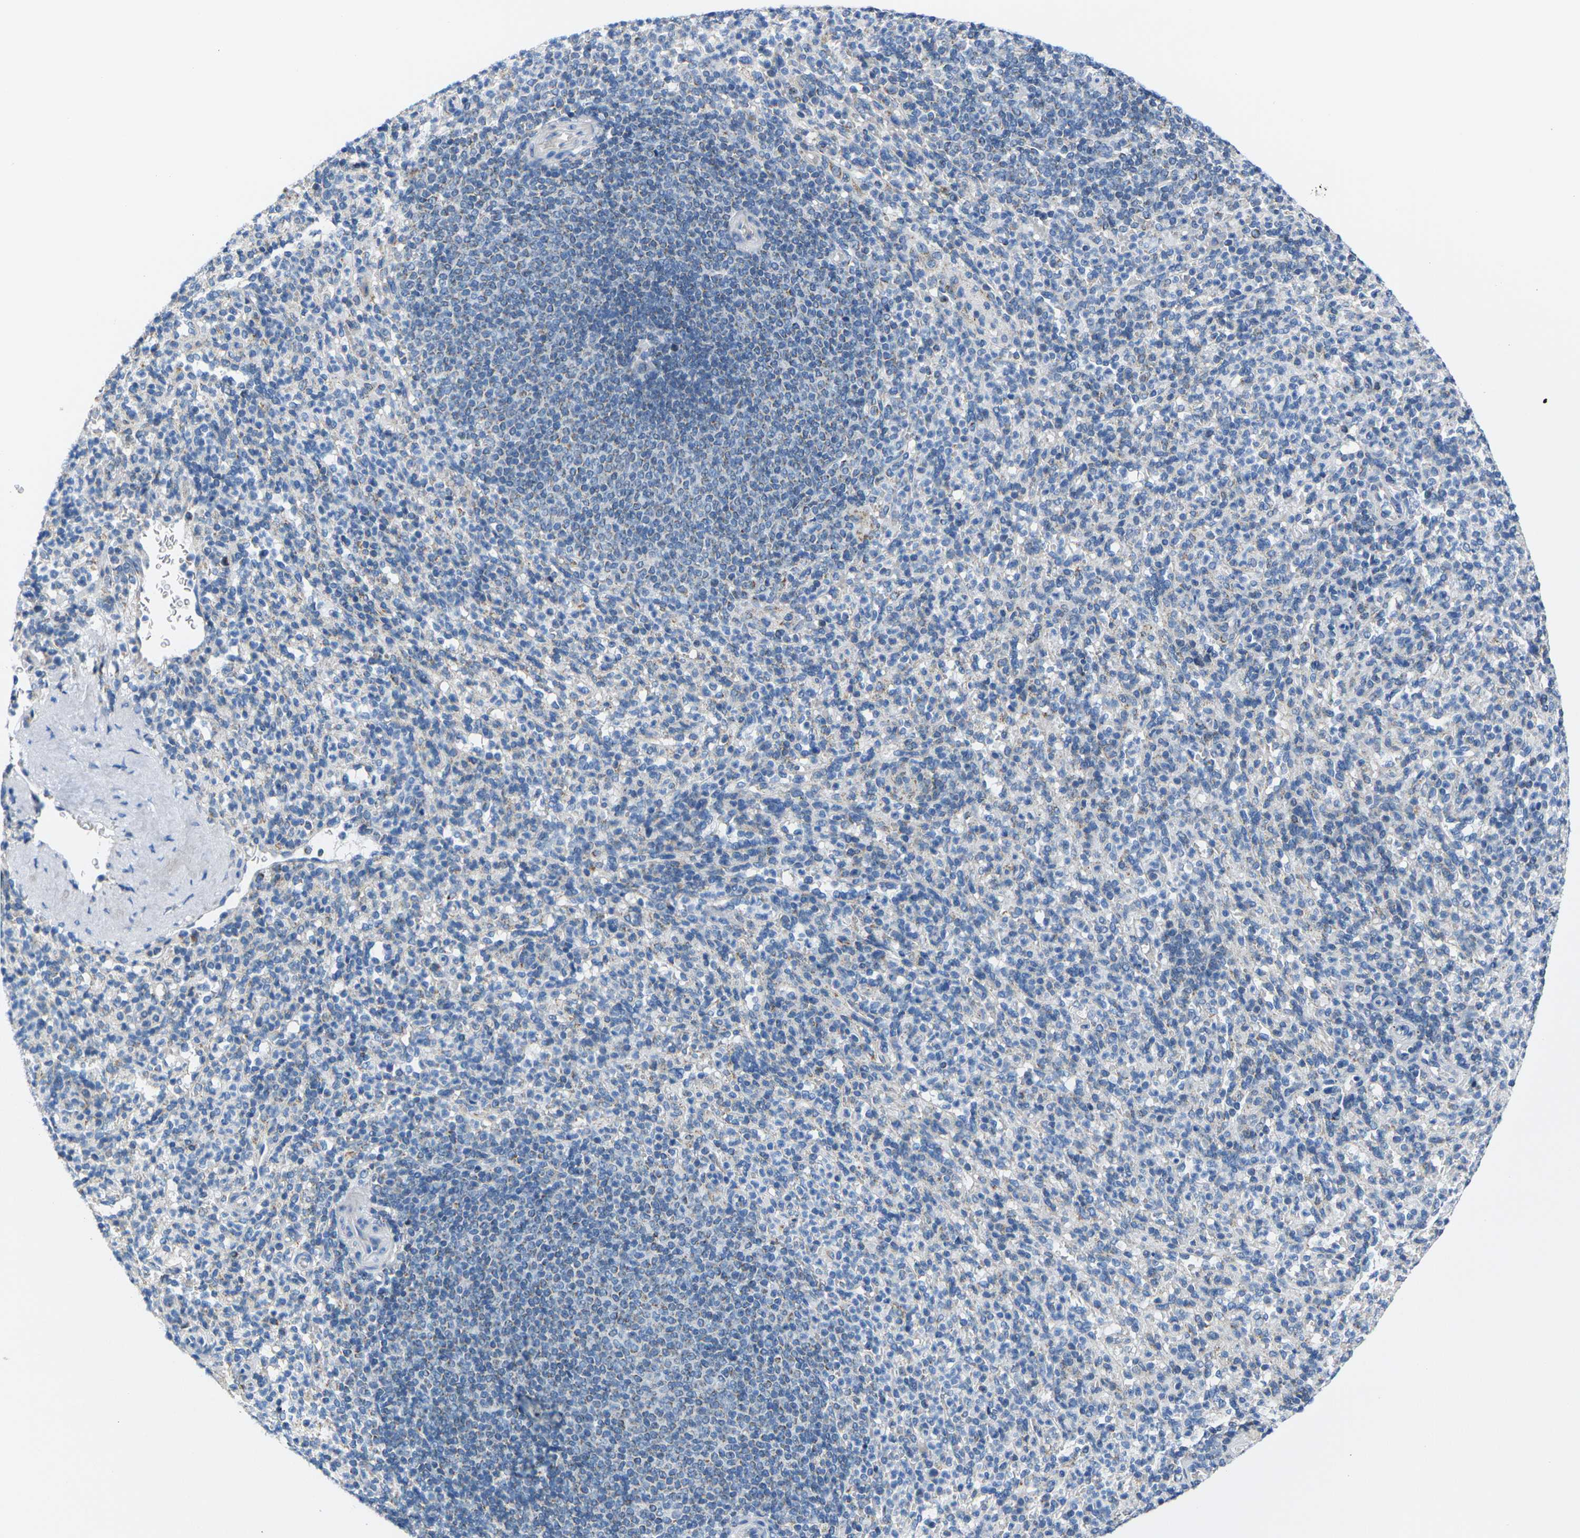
{"staining": {"intensity": "moderate", "quantity": "<25%", "location": "cytoplasmic/membranous"}, "tissue": "spleen", "cell_type": "Cells in red pulp", "image_type": "normal", "snomed": [{"axis": "morphology", "description": "Normal tissue, NOS"}, {"axis": "topography", "description": "Spleen"}], "caption": "An IHC image of normal tissue is shown. Protein staining in brown highlights moderate cytoplasmic/membranous positivity in spleen within cells in red pulp. (Stains: DAB in brown, nuclei in blue, Microscopy: brightfield microscopy at high magnification).", "gene": "TMEM204", "patient": {"sex": "male", "age": 36}}